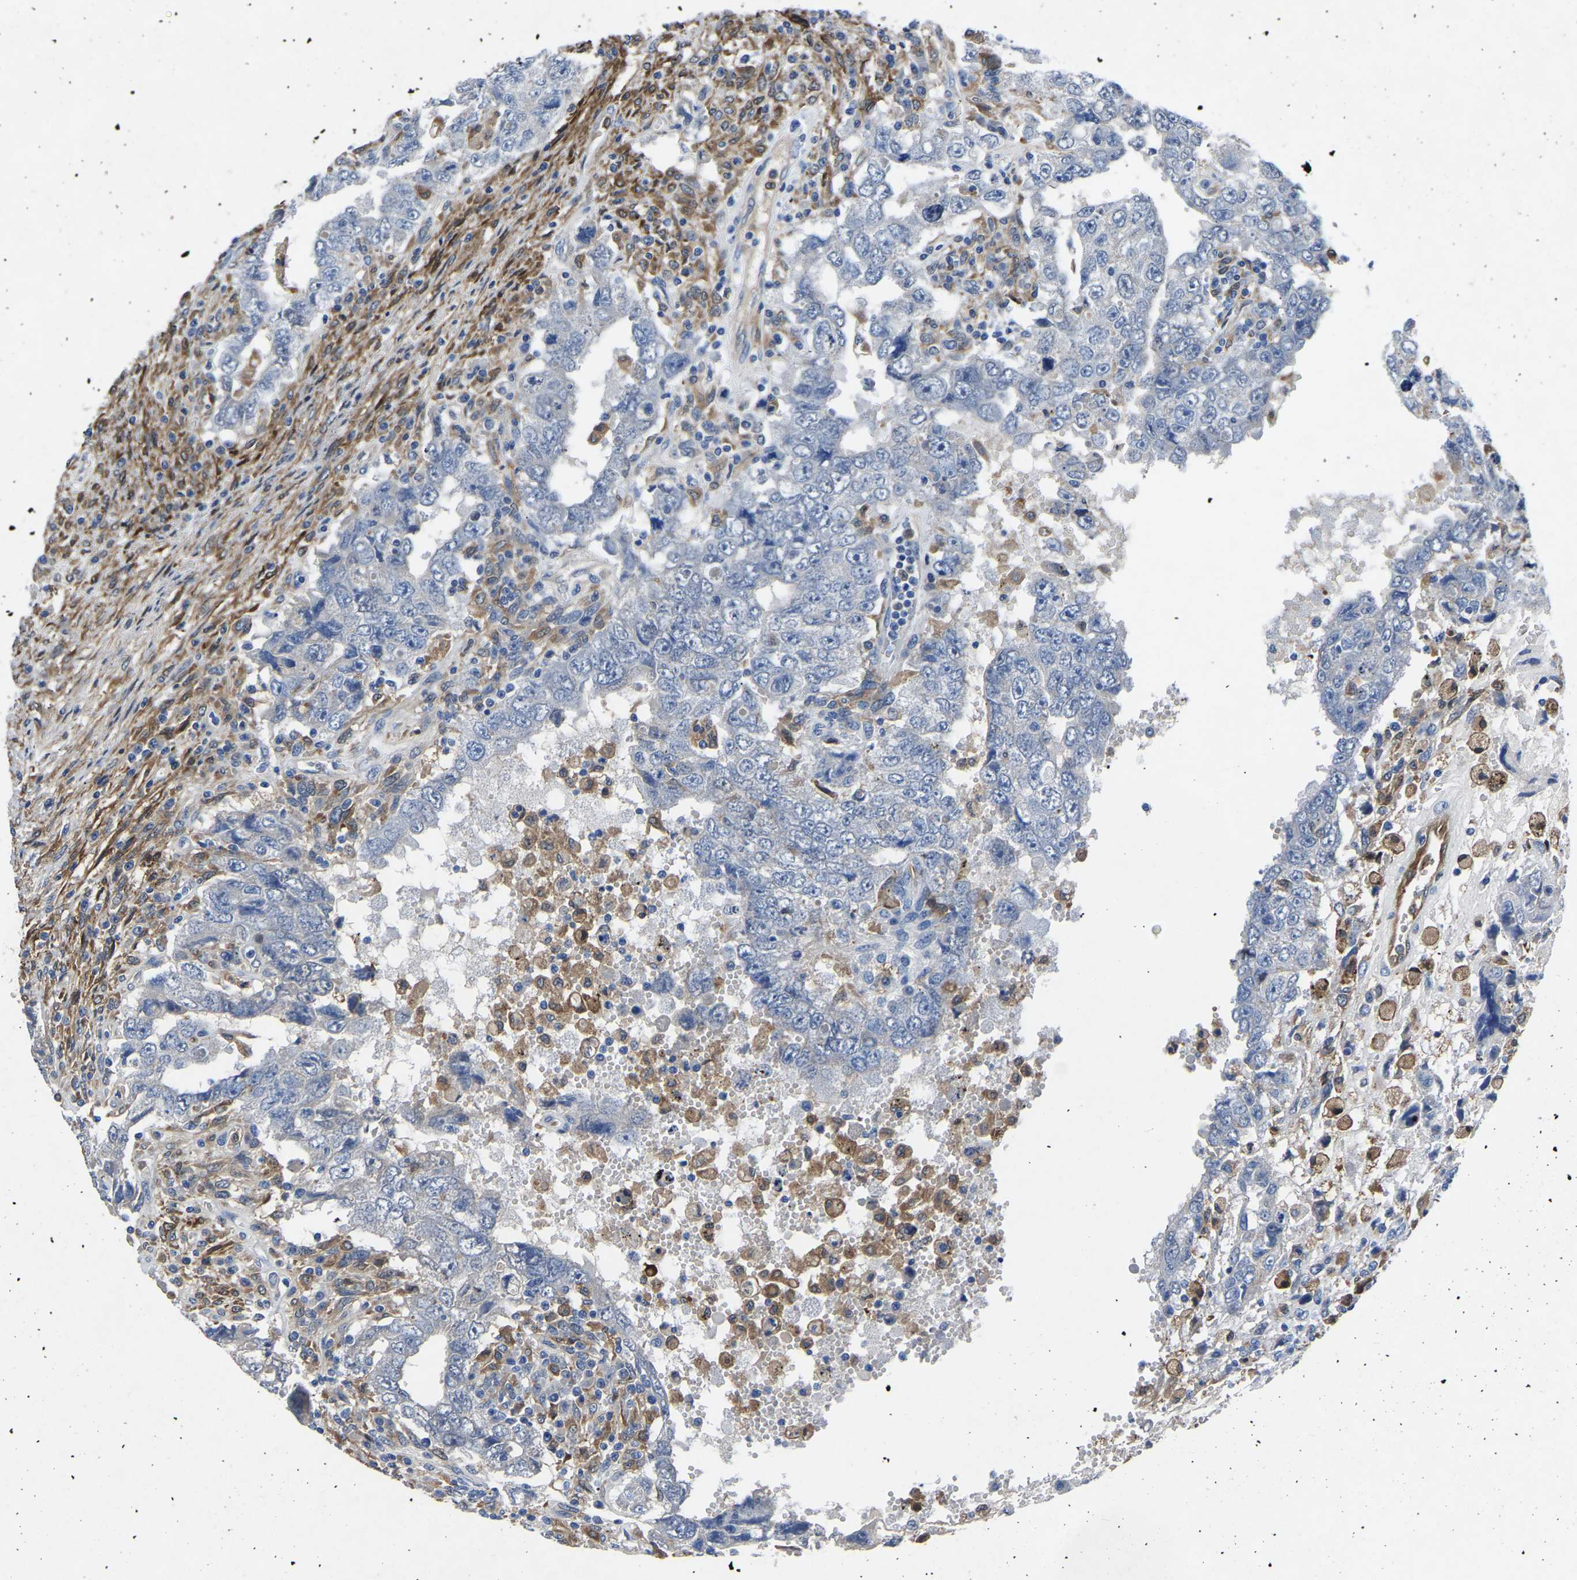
{"staining": {"intensity": "negative", "quantity": "none", "location": "none"}, "tissue": "testis cancer", "cell_type": "Tumor cells", "image_type": "cancer", "snomed": [{"axis": "morphology", "description": "Carcinoma, Embryonal, NOS"}, {"axis": "topography", "description": "Testis"}], "caption": "This is an immunohistochemistry image of testis cancer (embryonal carcinoma). There is no expression in tumor cells.", "gene": "ATG2B", "patient": {"sex": "male", "age": 26}}